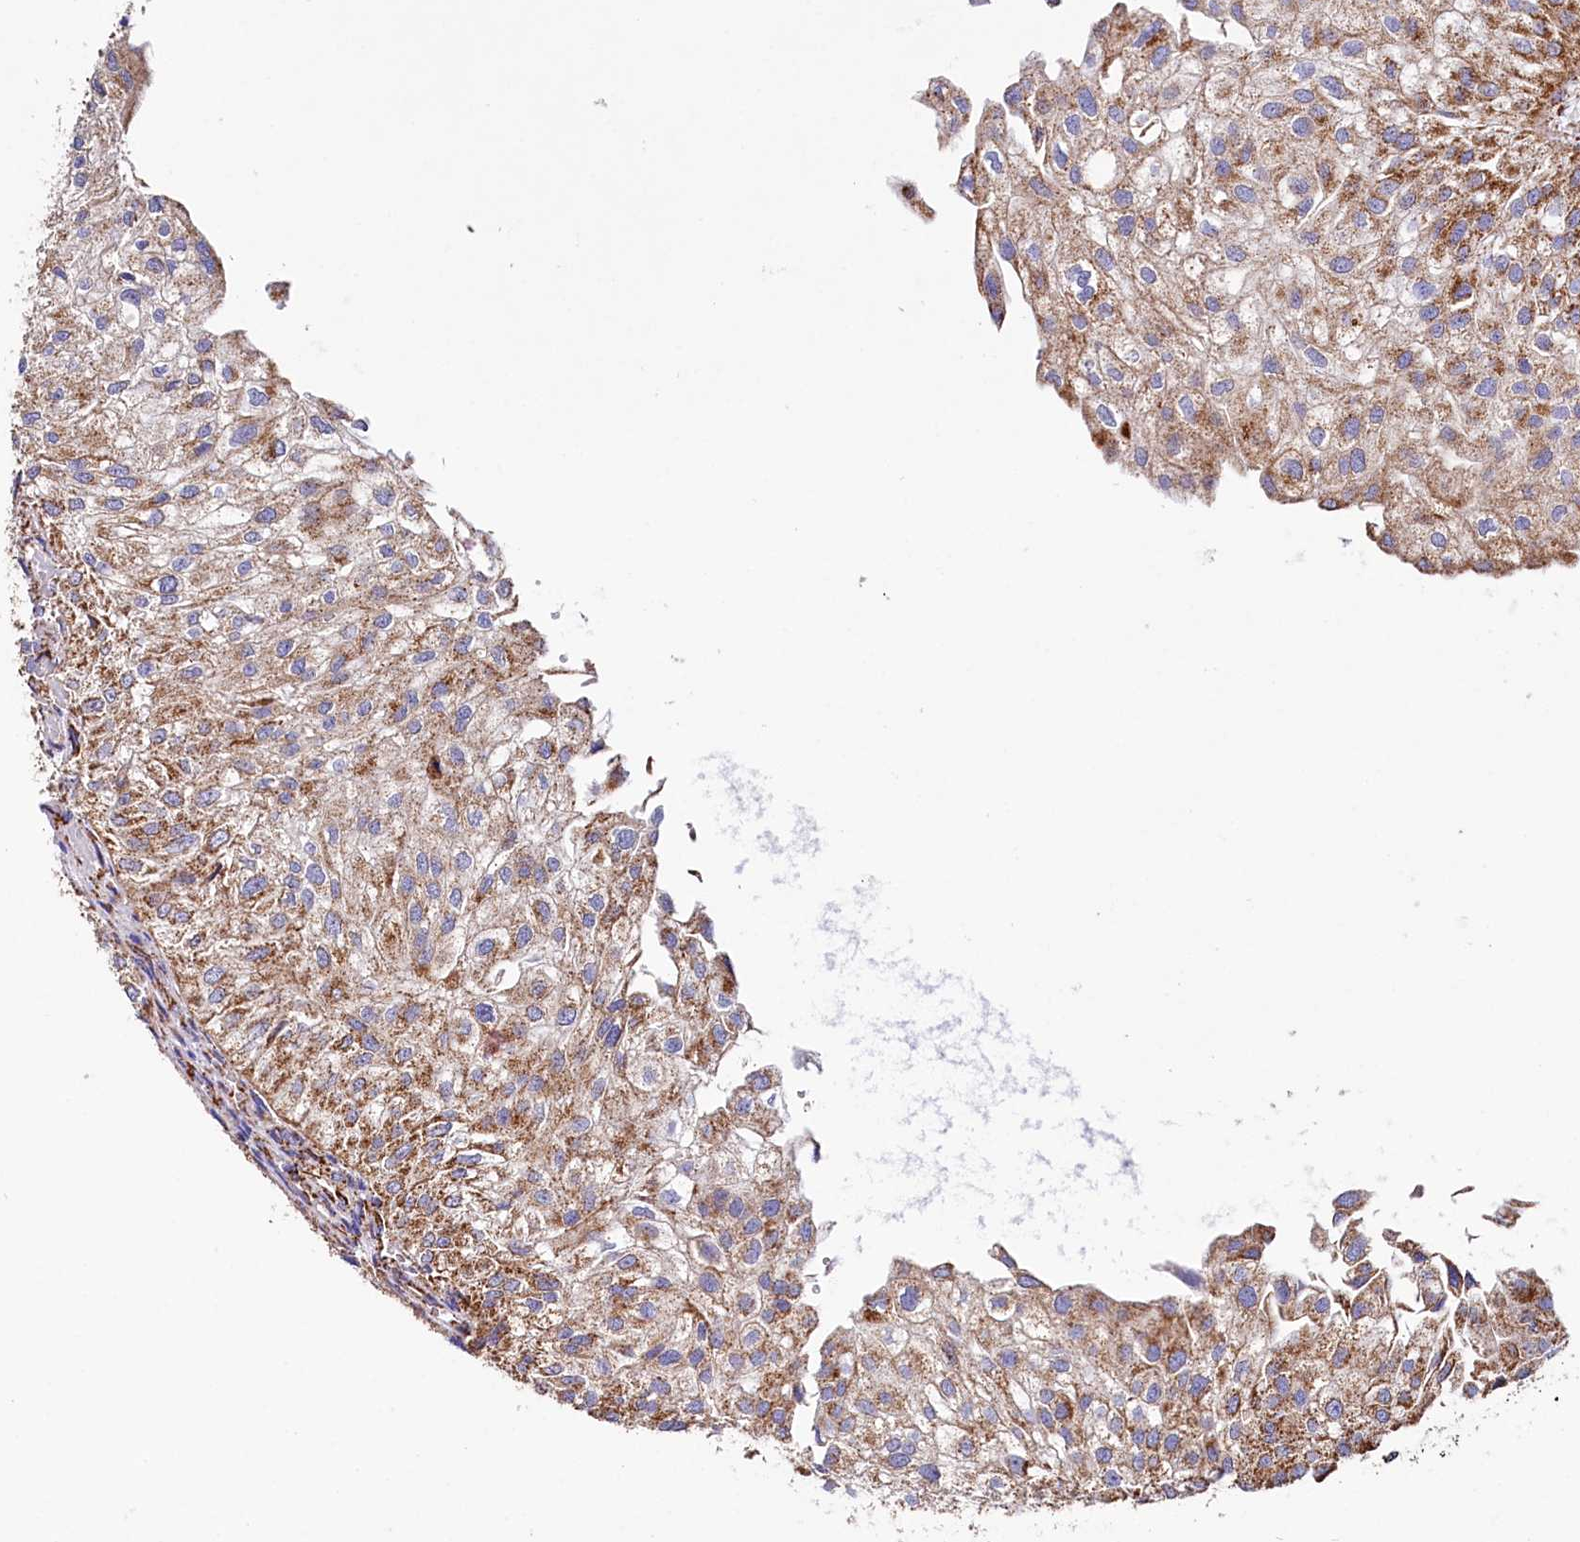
{"staining": {"intensity": "moderate", "quantity": ">75%", "location": "cytoplasmic/membranous"}, "tissue": "urothelial cancer", "cell_type": "Tumor cells", "image_type": "cancer", "snomed": [{"axis": "morphology", "description": "Urothelial carcinoma, Low grade"}, {"axis": "topography", "description": "Urinary bladder"}], "caption": "Immunohistochemistry photomicrograph of neoplastic tissue: human urothelial carcinoma (low-grade) stained using immunohistochemistry reveals medium levels of moderate protein expression localized specifically in the cytoplasmic/membranous of tumor cells, appearing as a cytoplasmic/membranous brown color.", "gene": "APLP2", "patient": {"sex": "female", "age": 89}}